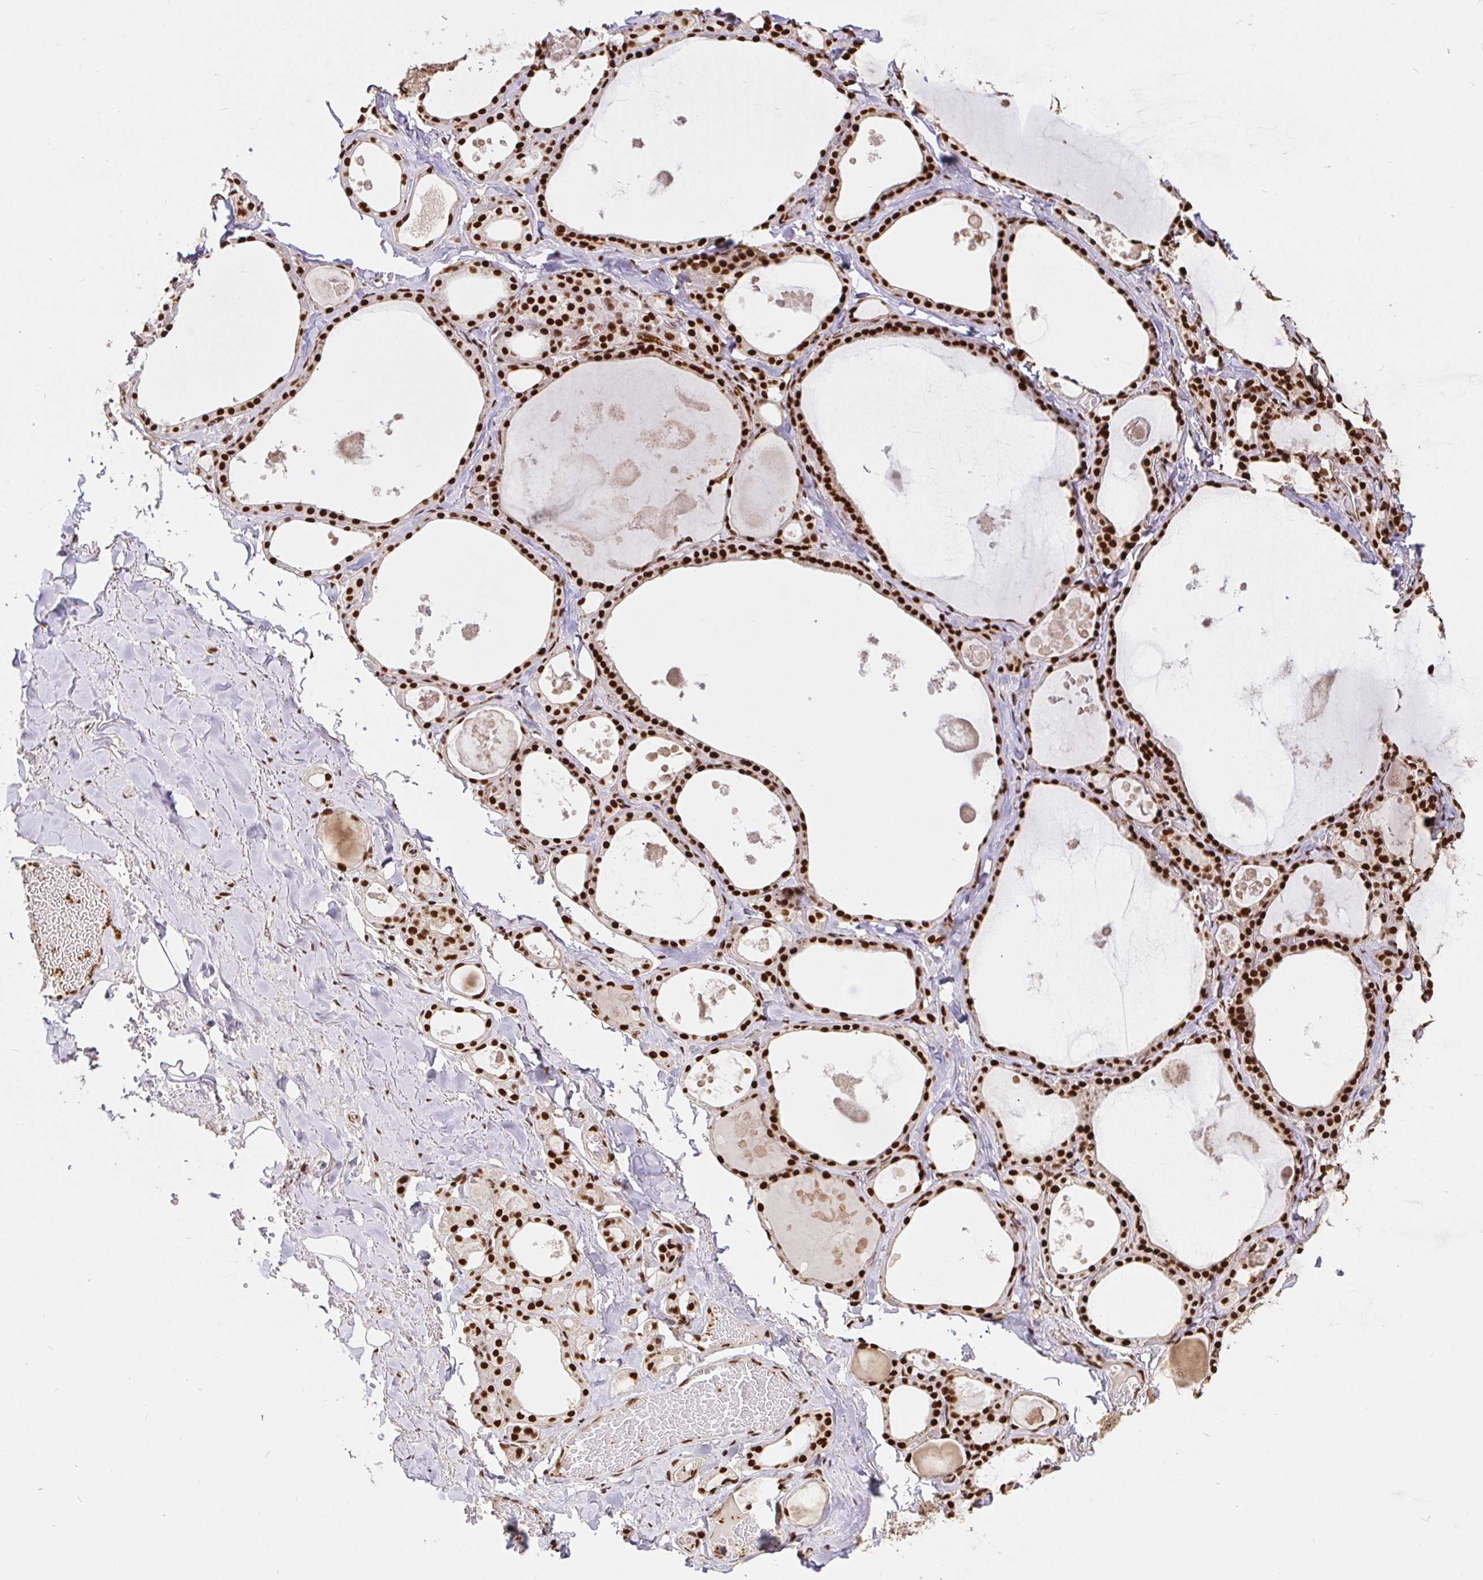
{"staining": {"intensity": "strong", "quantity": ">75%", "location": "nuclear"}, "tissue": "thyroid gland", "cell_type": "Glandular cells", "image_type": "normal", "snomed": [{"axis": "morphology", "description": "Normal tissue, NOS"}, {"axis": "topography", "description": "Thyroid gland"}], "caption": "Strong nuclear protein positivity is seen in about >75% of glandular cells in thyroid gland.", "gene": "SP3", "patient": {"sex": "male", "age": 56}}